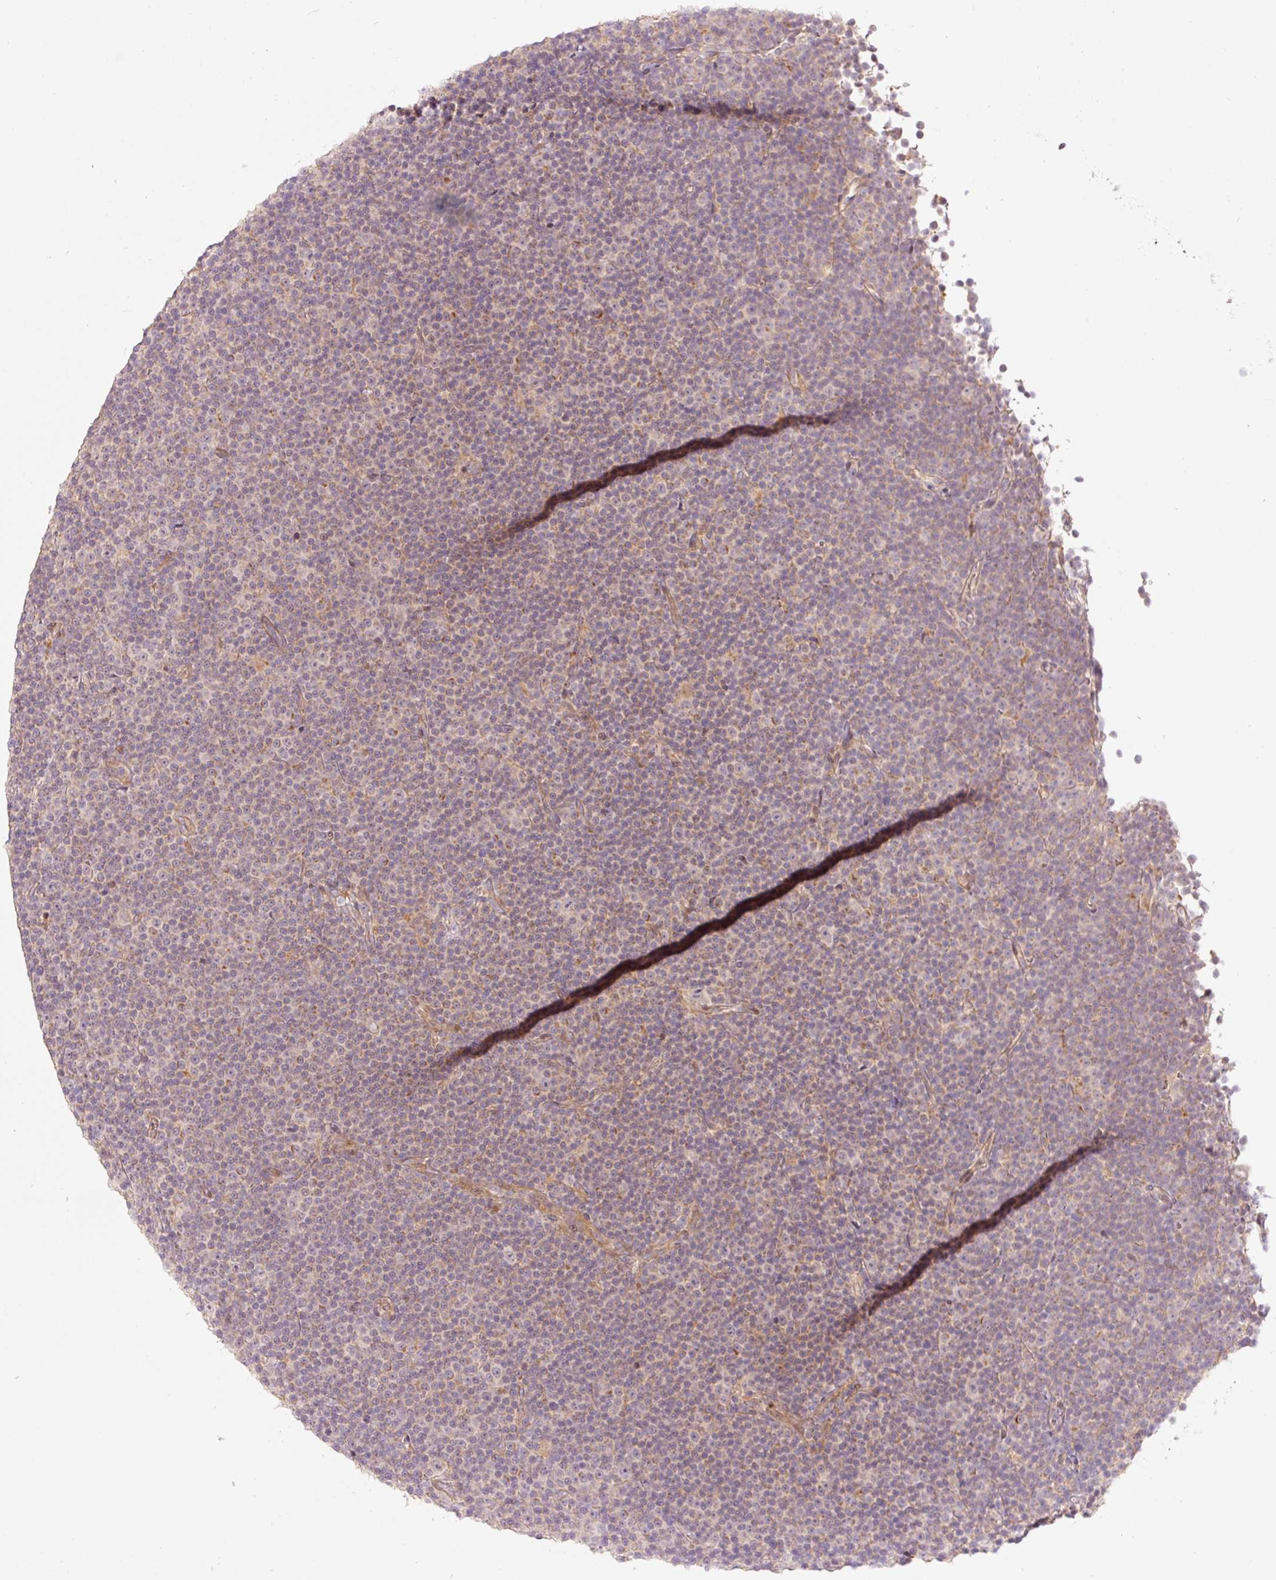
{"staining": {"intensity": "weak", "quantity": "25%-75%", "location": "cytoplasmic/membranous"}, "tissue": "lymphoma", "cell_type": "Tumor cells", "image_type": "cancer", "snomed": [{"axis": "morphology", "description": "Malignant lymphoma, non-Hodgkin's type, Low grade"}, {"axis": "topography", "description": "Lymph node"}], "caption": "Protein expression by immunohistochemistry displays weak cytoplasmic/membranous positivity in about 25%-75% of tumor cells in lymphoma.", "gene": "SLC29A3", "patient": {"sex": "female", "age": 67}}